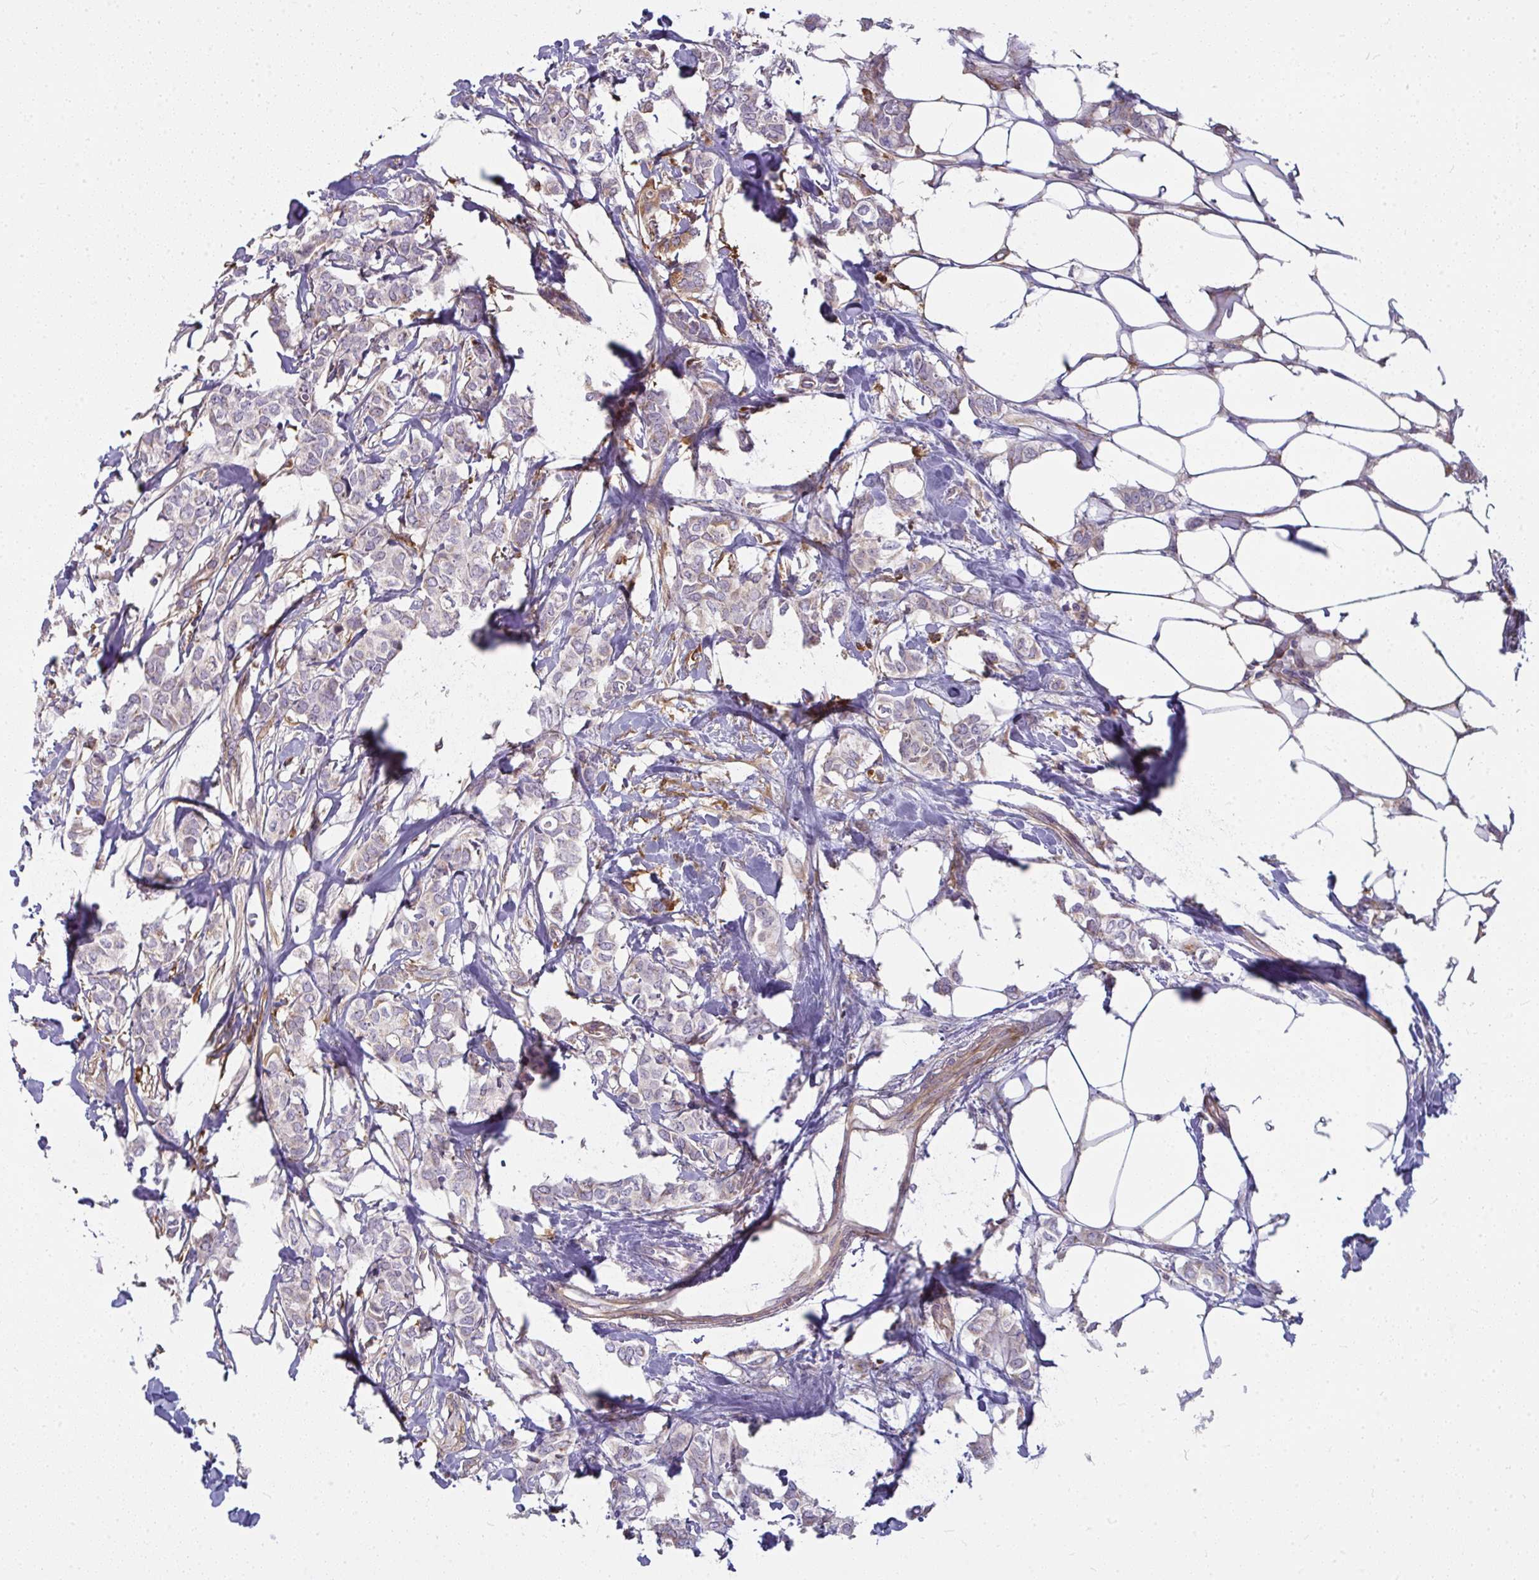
{"staining": {"intensity": "negative", "quantity": "none", "location": "none"}, "tissue": "breast cancer", "cell_type": "Tumor cells", "image_type": "cancer", "snomed": [{"axis": "morphology", "description": "Duct carcinoma"}, {"axis": "topography", "description": "Breast"}], "caption": "An image of breast cancer (invasive ductal carcinoma) stained for a protein reveals no brown staining in tumor cells. (Stains: DAB immunohistochemistry with hematoxylin counter stain, Microscopy: brightfield microscopy at high magnification).", "gene": "IFIT3", "patient": {"sex": "female", "age": 62}}